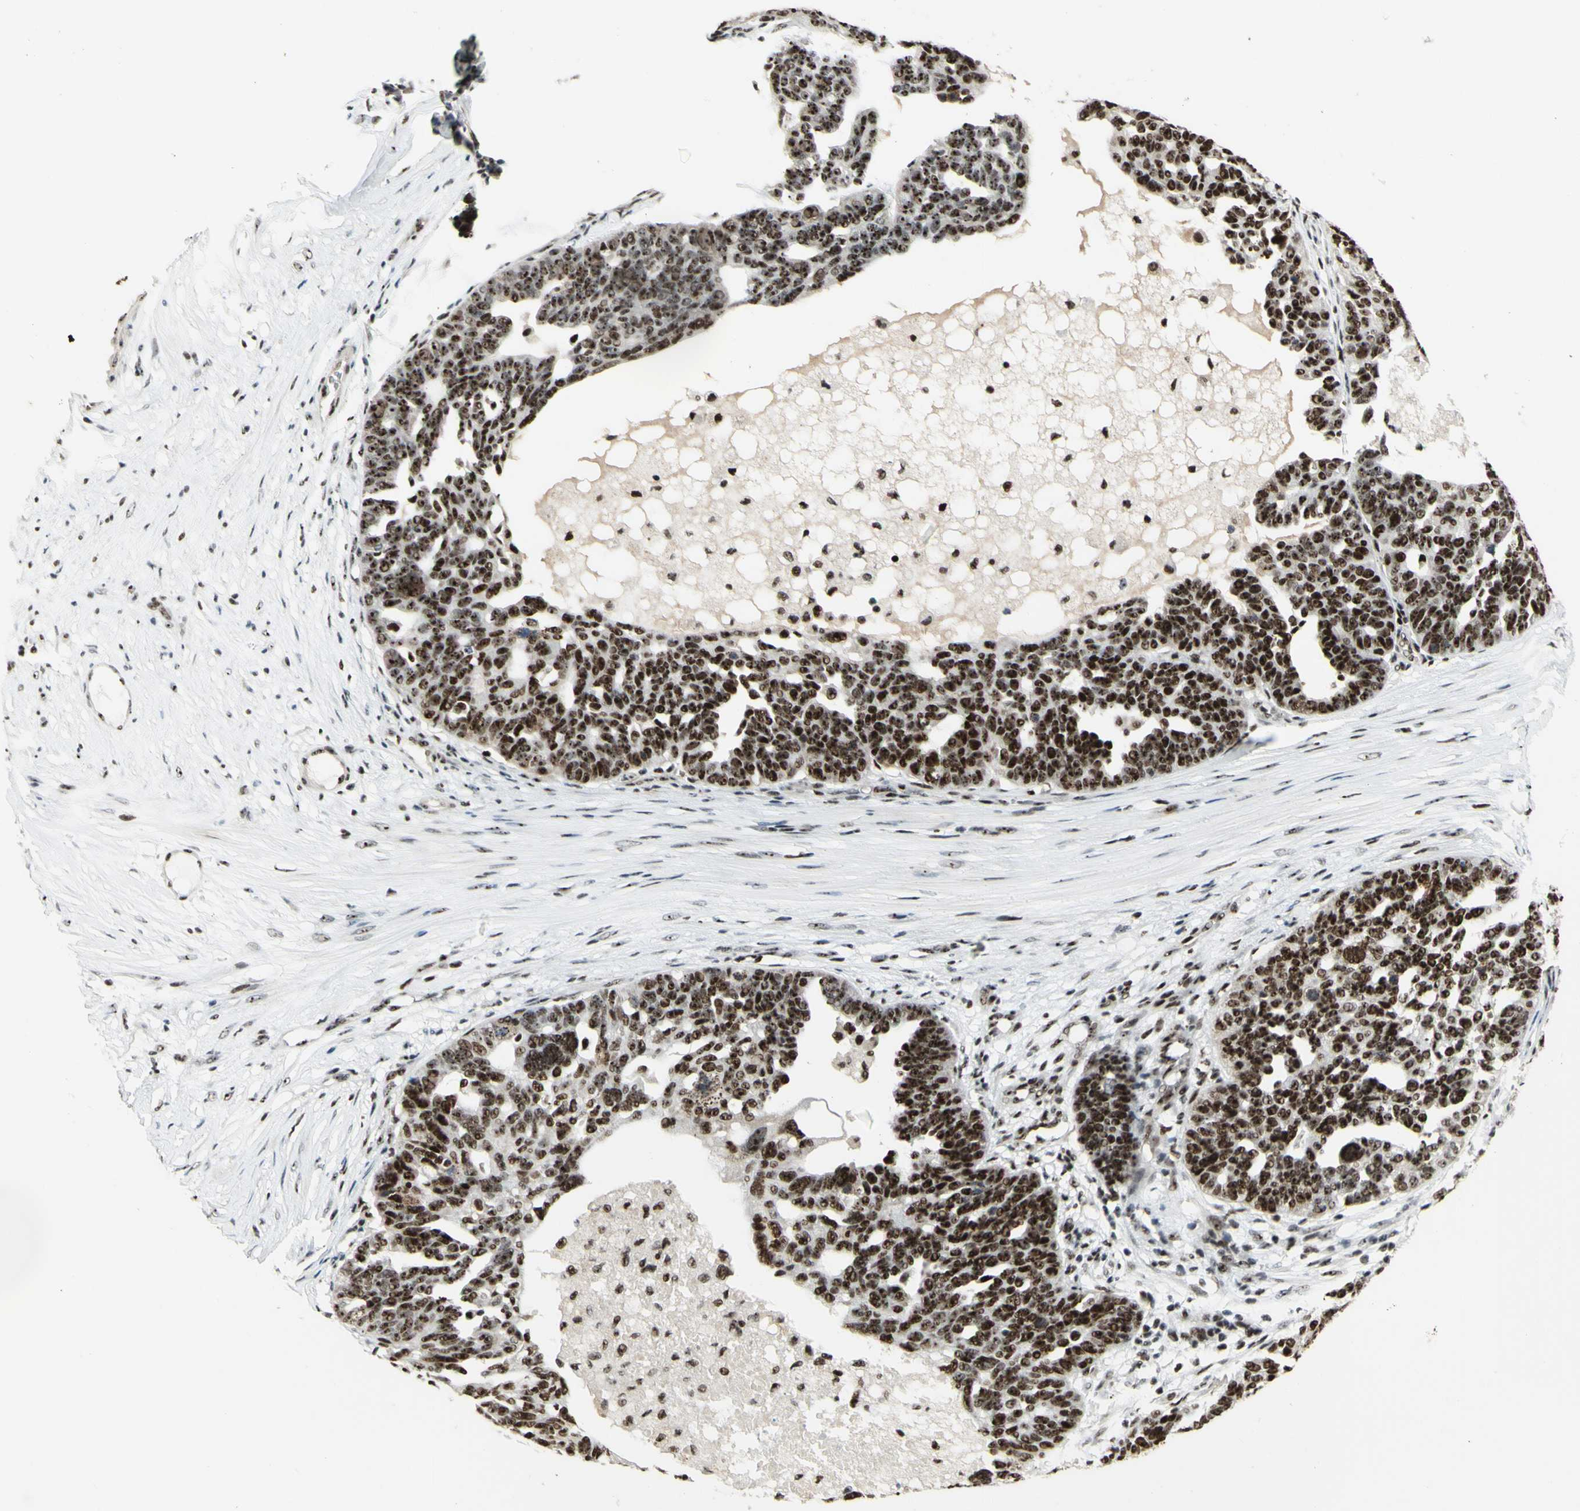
{"staining": {"intensity": "strong", "quantity": ">75%", "location": "nuclear"}, "tissue": "ovarian cancer", "cell_type": "Tumor cells", "image_type": "cancer", "snomed": [{"axis": "morphology", "description": "Cystadenocarcinoma, serous, NOS"}, {"axis": "topography", "description": "Ovary"}], "caption": "A micrograph of ovarian serous cystadenocarcinoma stained for a protein exhibits strong nuclear brown staining in tumor cells.", "gene": "DHX9", "patient": {"sex": "female", "age": 59}}